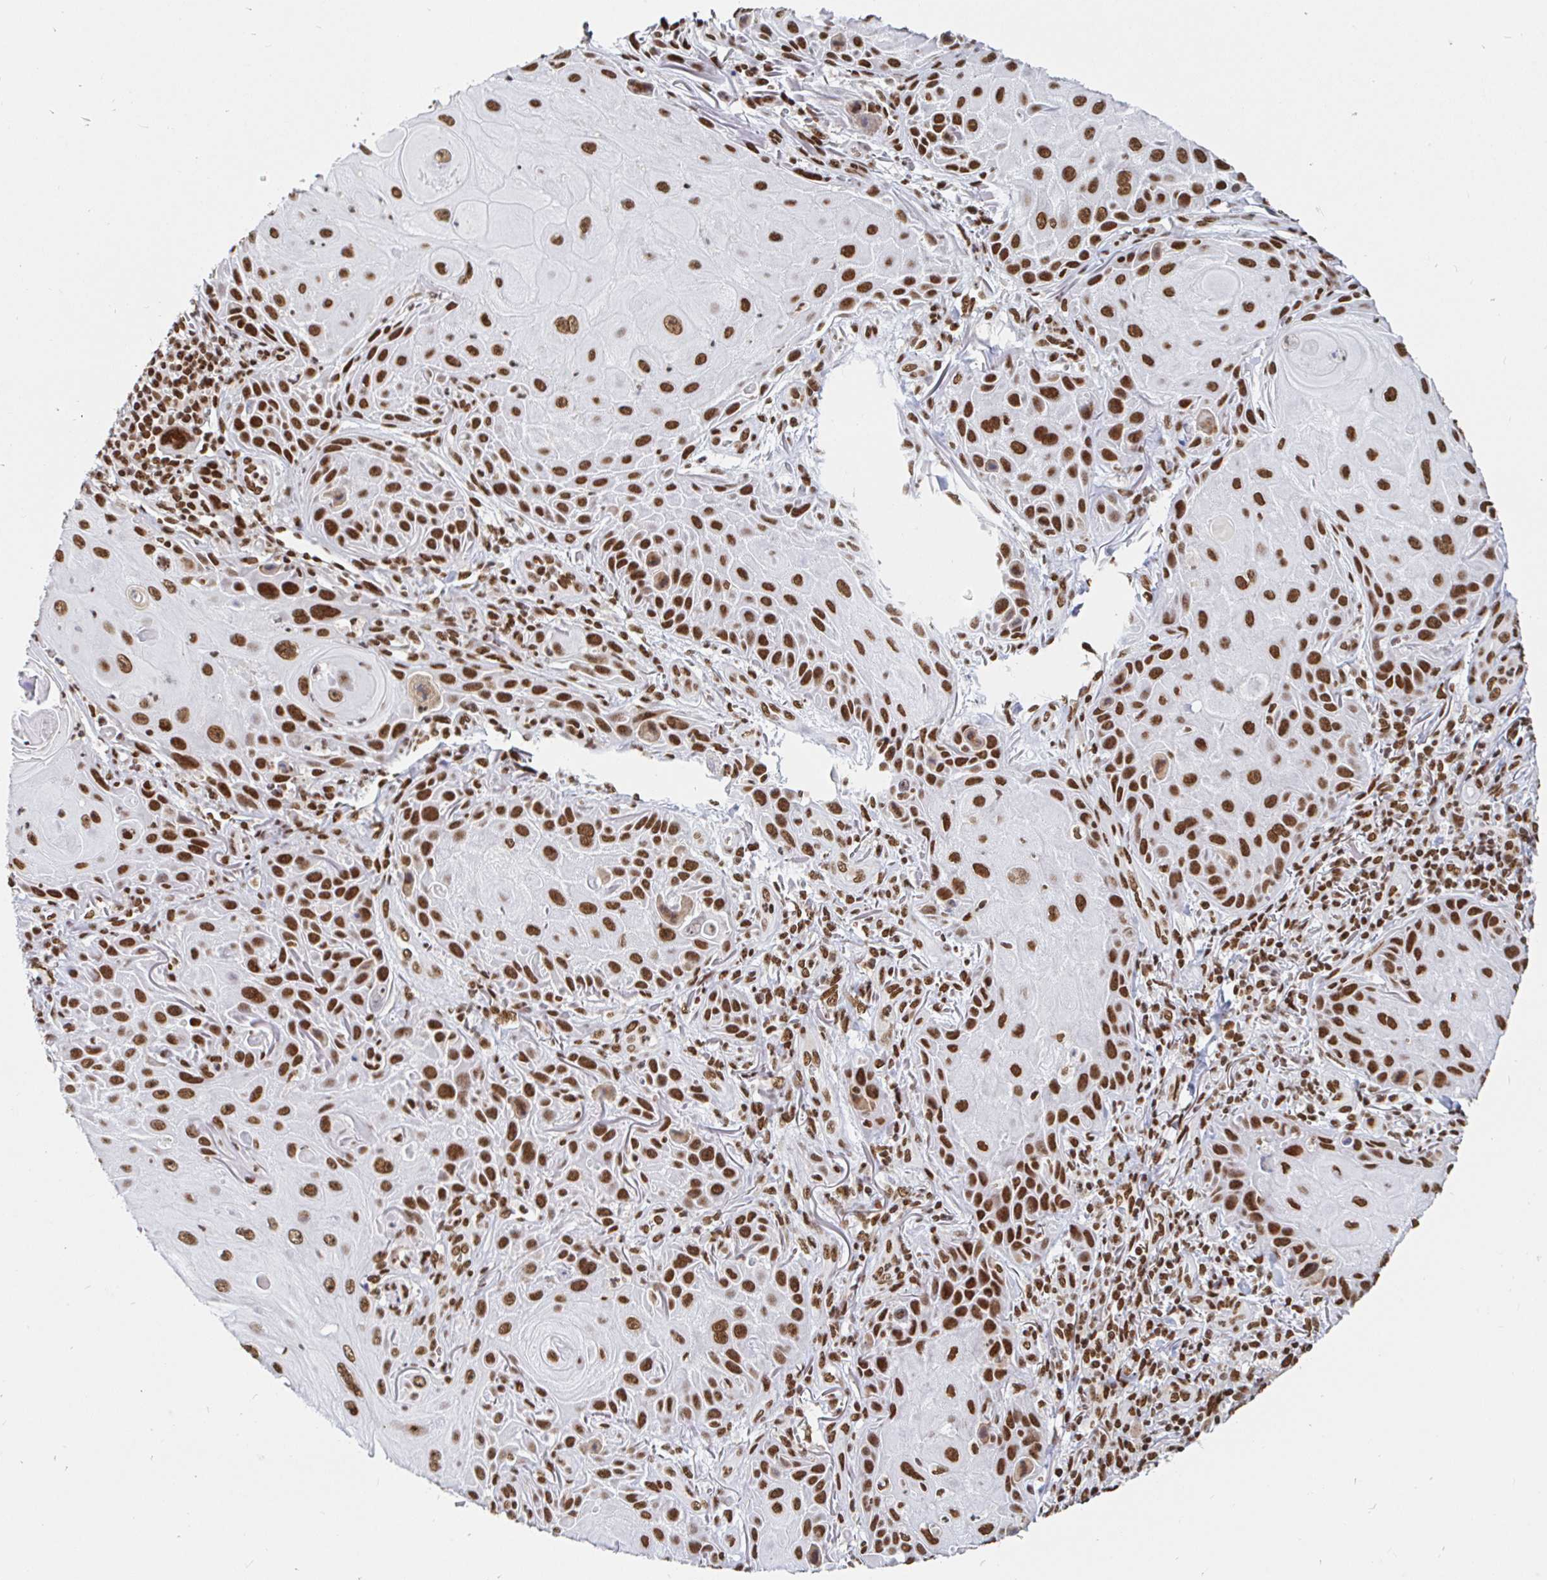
{"staining": {"intensity": "strong", "quantity": ">75%", "location": "nuclear"}, "tissue": "skin cancer", "cell_type": "Tumor cells", "image_type": "cancer", "snomed": [{"axis": "morphology", "description": "Squamous cell carcinoma, NOS"}, {"axis": "topography", "description": "Skin"}], "caption": "Protein staining exhibits strong nuclear expression in approximately >75% of tumor cells in skin squamous cell carcinoma.", "gene": "RBMX", "patient": {"sex": "female", "age": 94}}